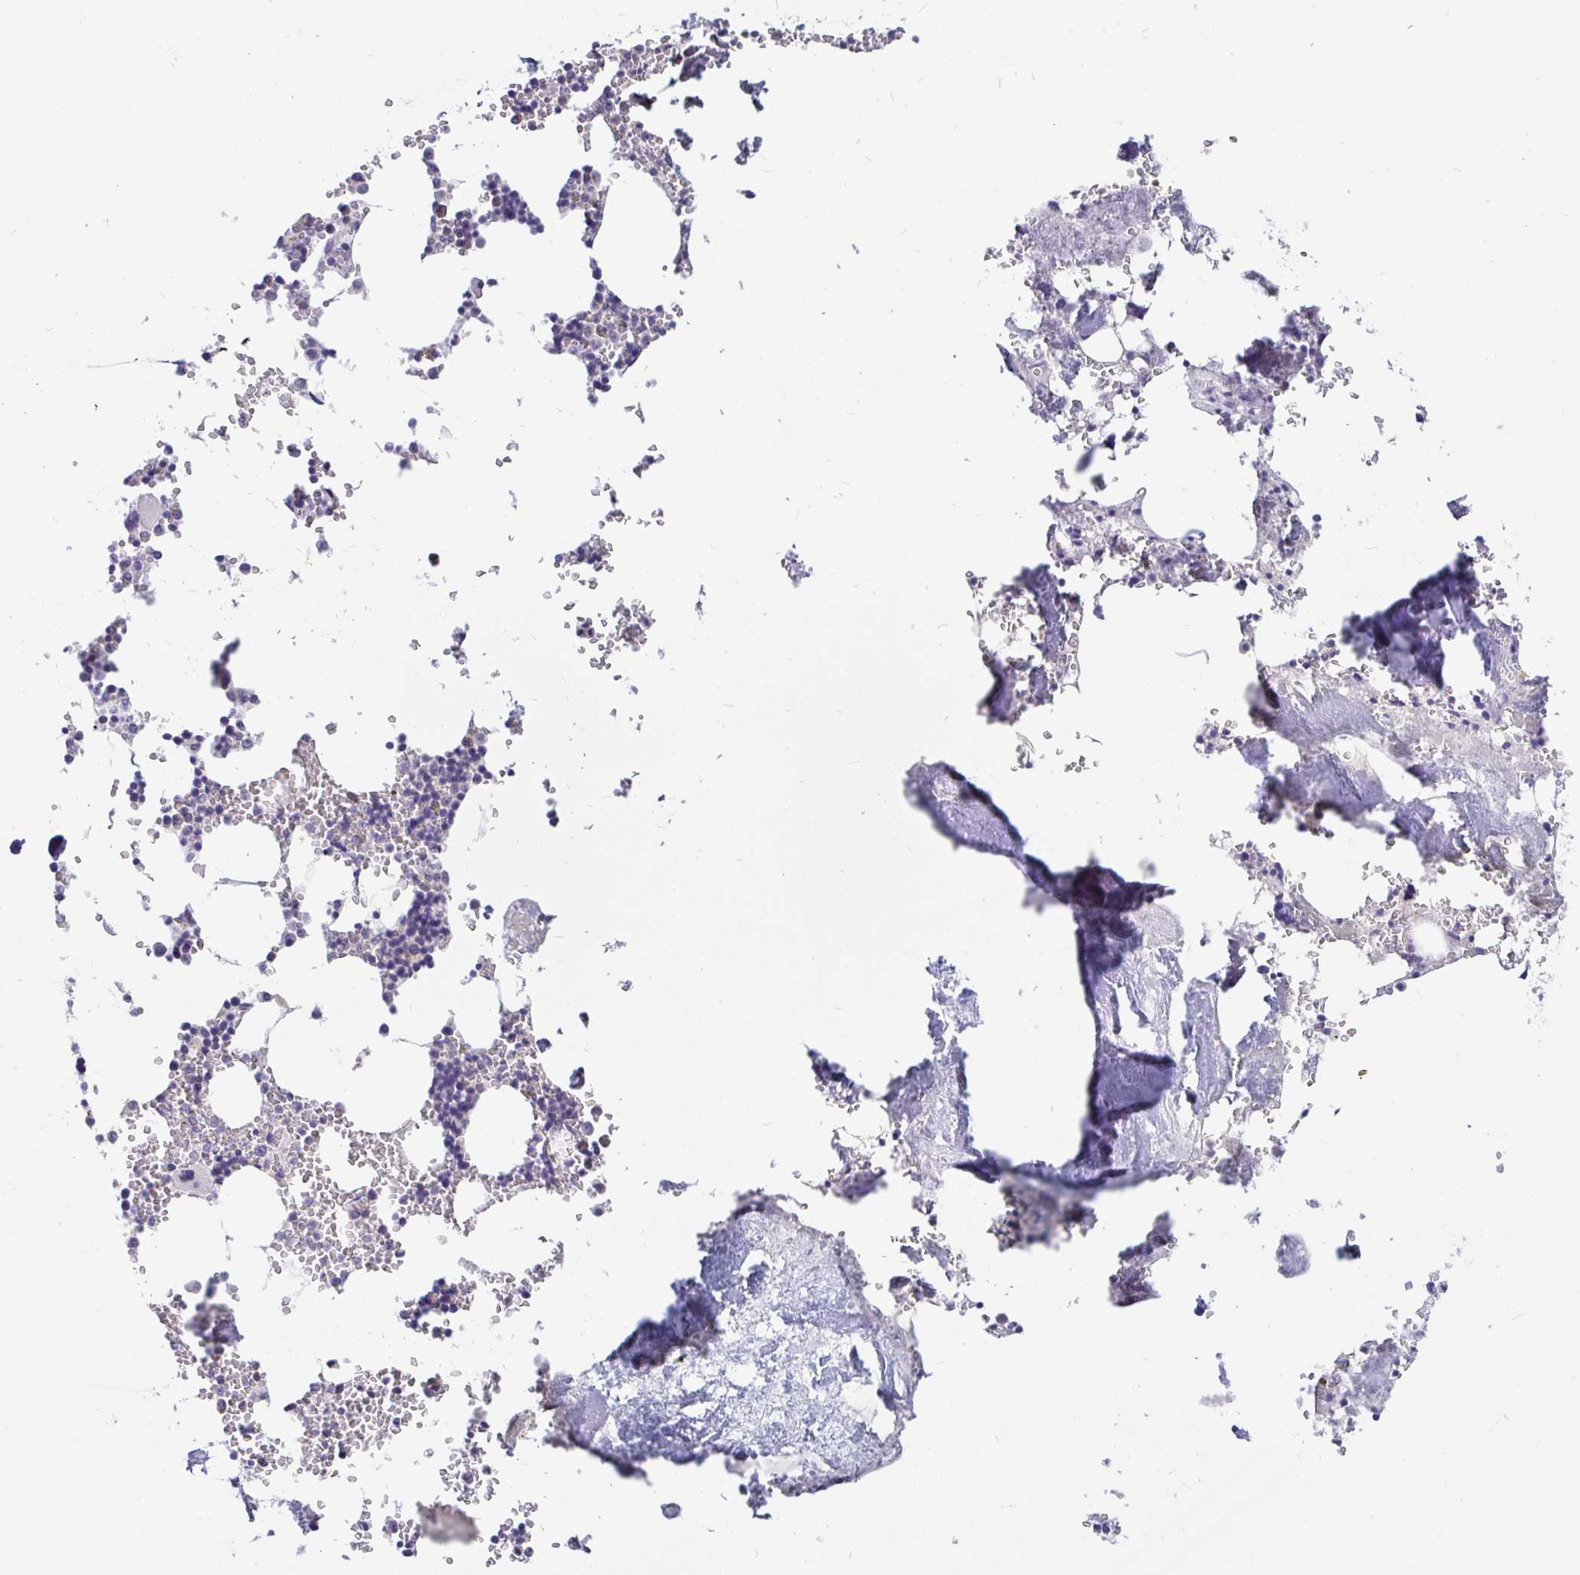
{"staining": {"intensity": "negative", "quantity": "none", "location": "none"}, "tissue": "bone marrow", "cell_type": "Hematopoietic cells", "image_type": "normal", "snomed": [{"axis": "morphology", "description": "Normal tissue, NOS"}, {"axis": "topography", "description": "Bone marrow"}], "caption": "Immunohistochemical staining of unremarkable human bone marrow exhibits no significant positivity in hematopoietic cells.", "gene": "KIAA2013", "patient": {"sex": "male", "age": 54}}